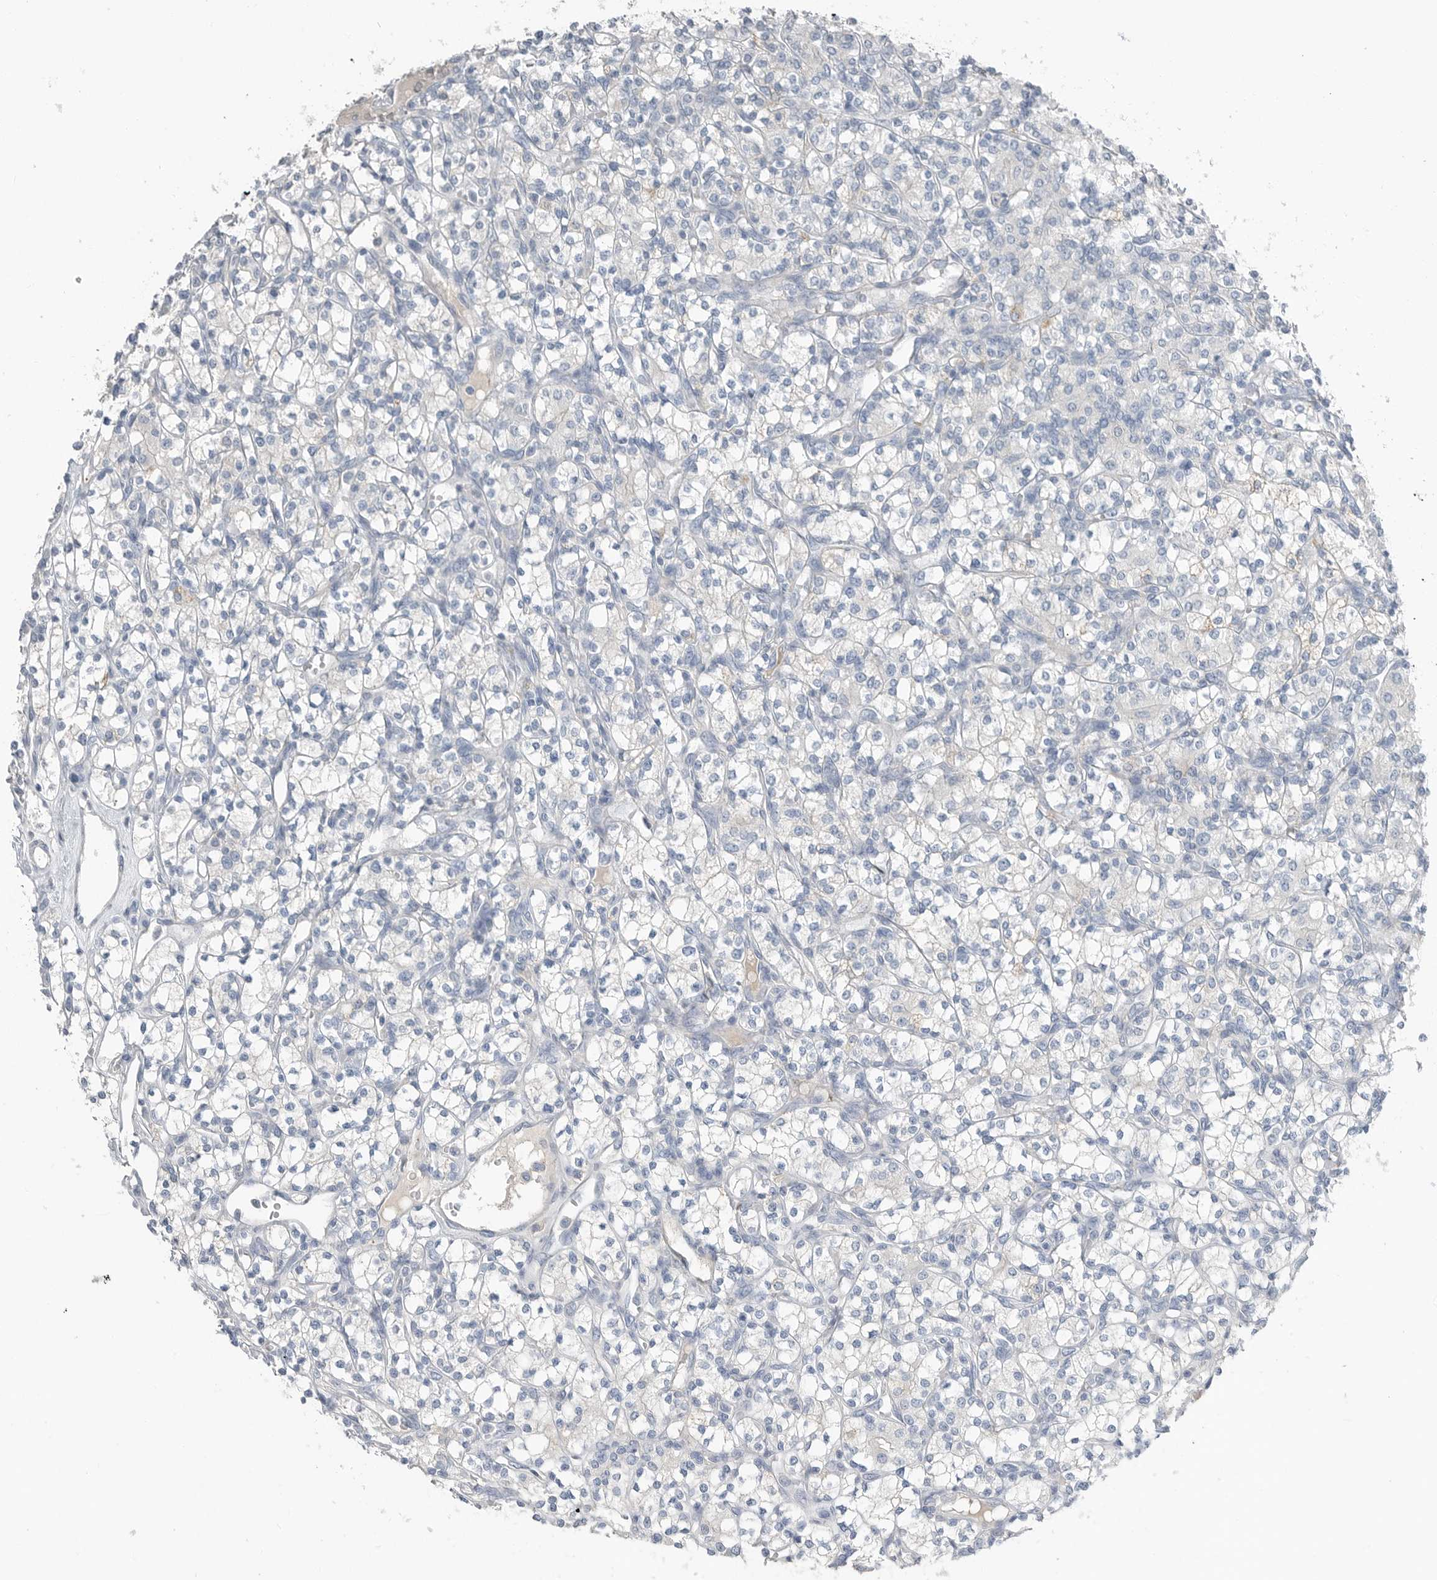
{"staining": {"intensity": "negative", "quantity": "none", "location": "none"}, "tissue": "renal cancer", "cell_type": "Tumor cells", "image_type": "cancer", "snomed": [{"axis": "morphology", "description": "Adenocarcinoma, NOS"}, {"axis": "topography", "description": "Kidney"}], "caption": "This micrograph is of renal cancer stained with immunohistochemistry to label a protein in brown with the nuclei are counter-stained blue. There is no expression in tumor cells.", "gene": "SERPINB7", "patient": {"sex": "male", "age": 77}}